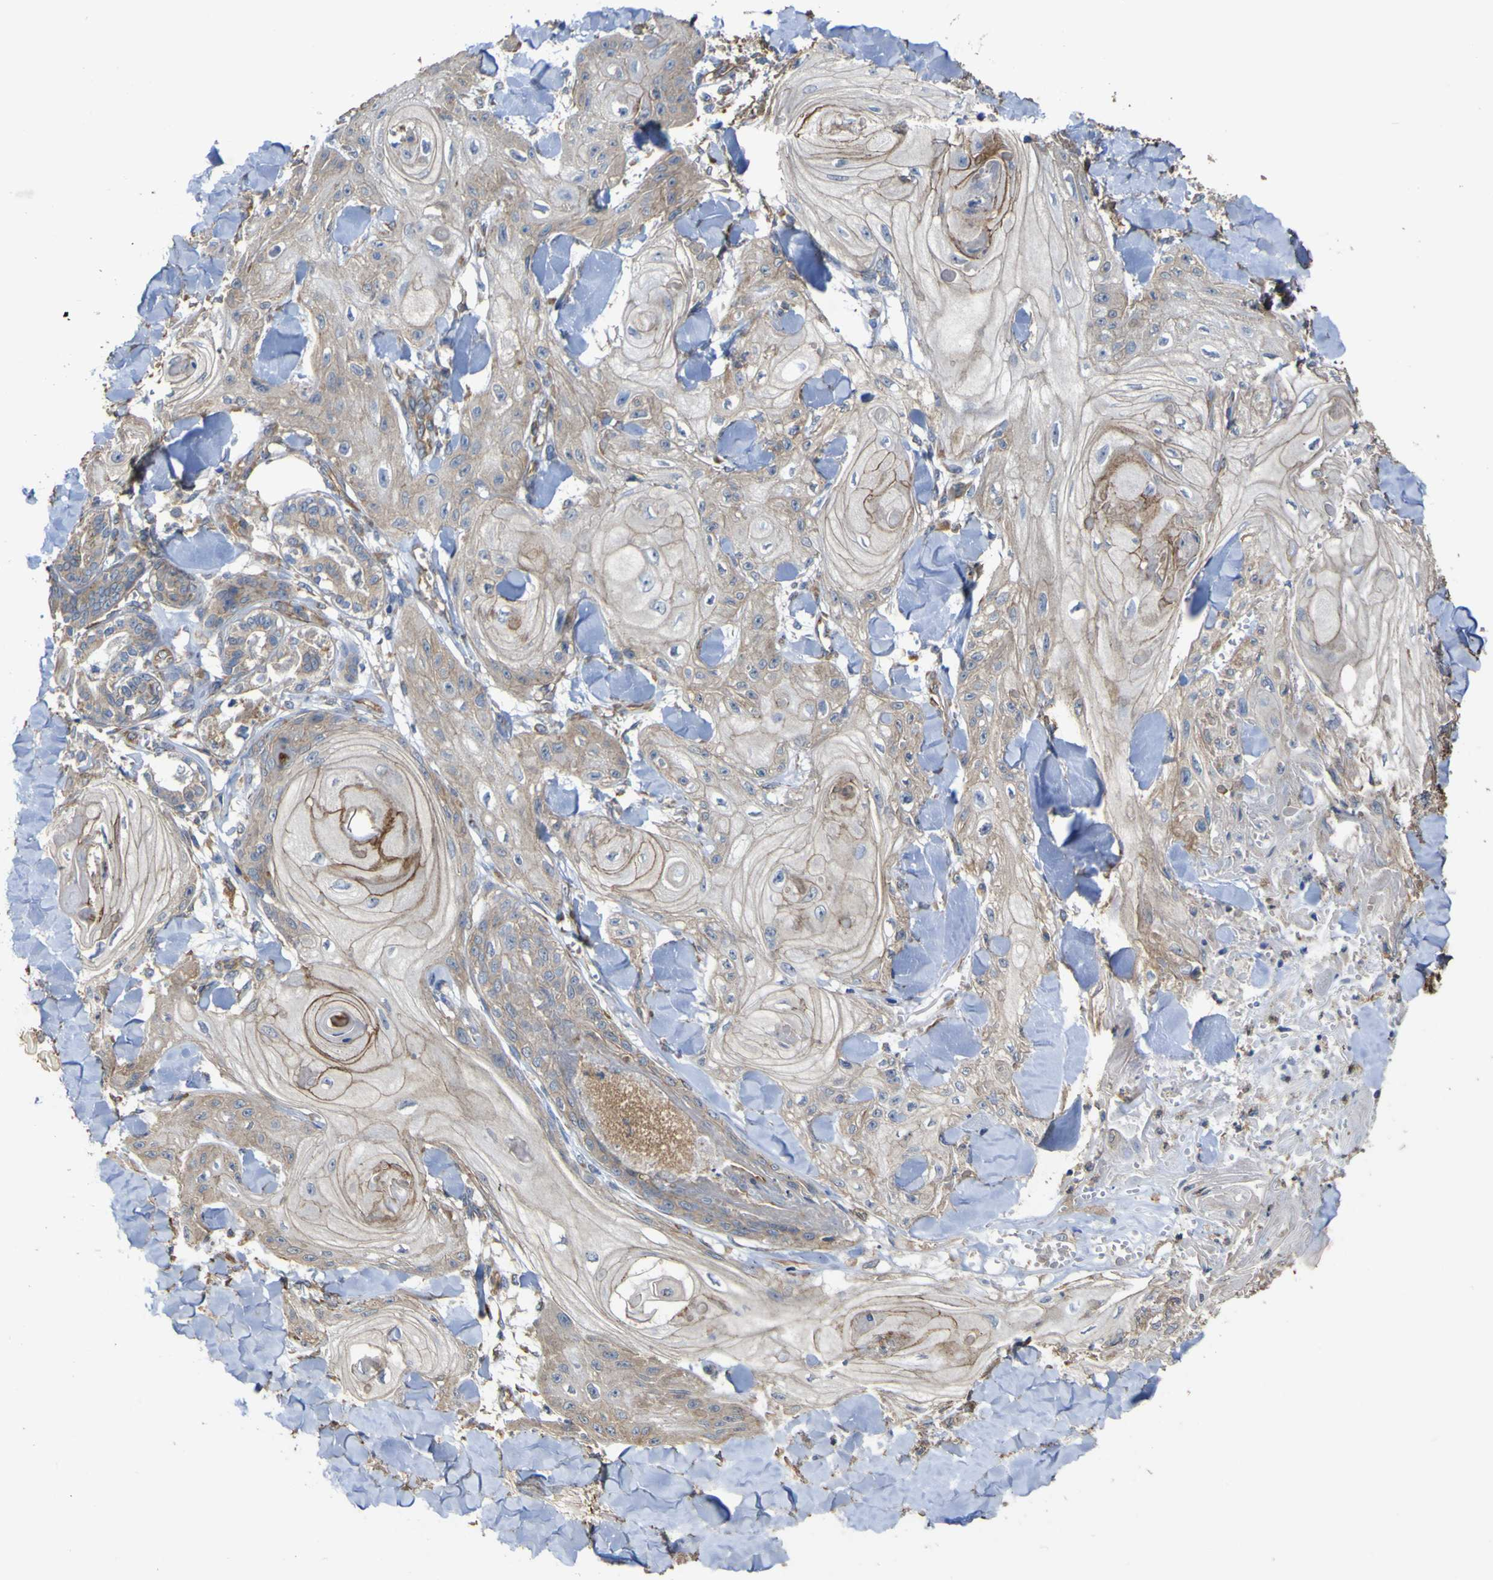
{"staining": {"intensity": "weak", "quantity": ">75%", "location": "cytoplasmic/membranous"}, "tissue": "skin cancer", "cell_type": "Tumor cells", "image_type": "cancer", "snomed": [{"axis": "morphology", "description": "Squamous cell carcinoma, NOS"}, {"axis": "topography", "description": "Skin"}], "caption": "Squamous cell carcinoma (skin) stained for a protein (brown) exhibits weak cytoplasmic/membranous positive positivity in approximately >75% of tumor cells.", "gene": "TNFSF15", "patient": {"sex": "male", "age": 74}}